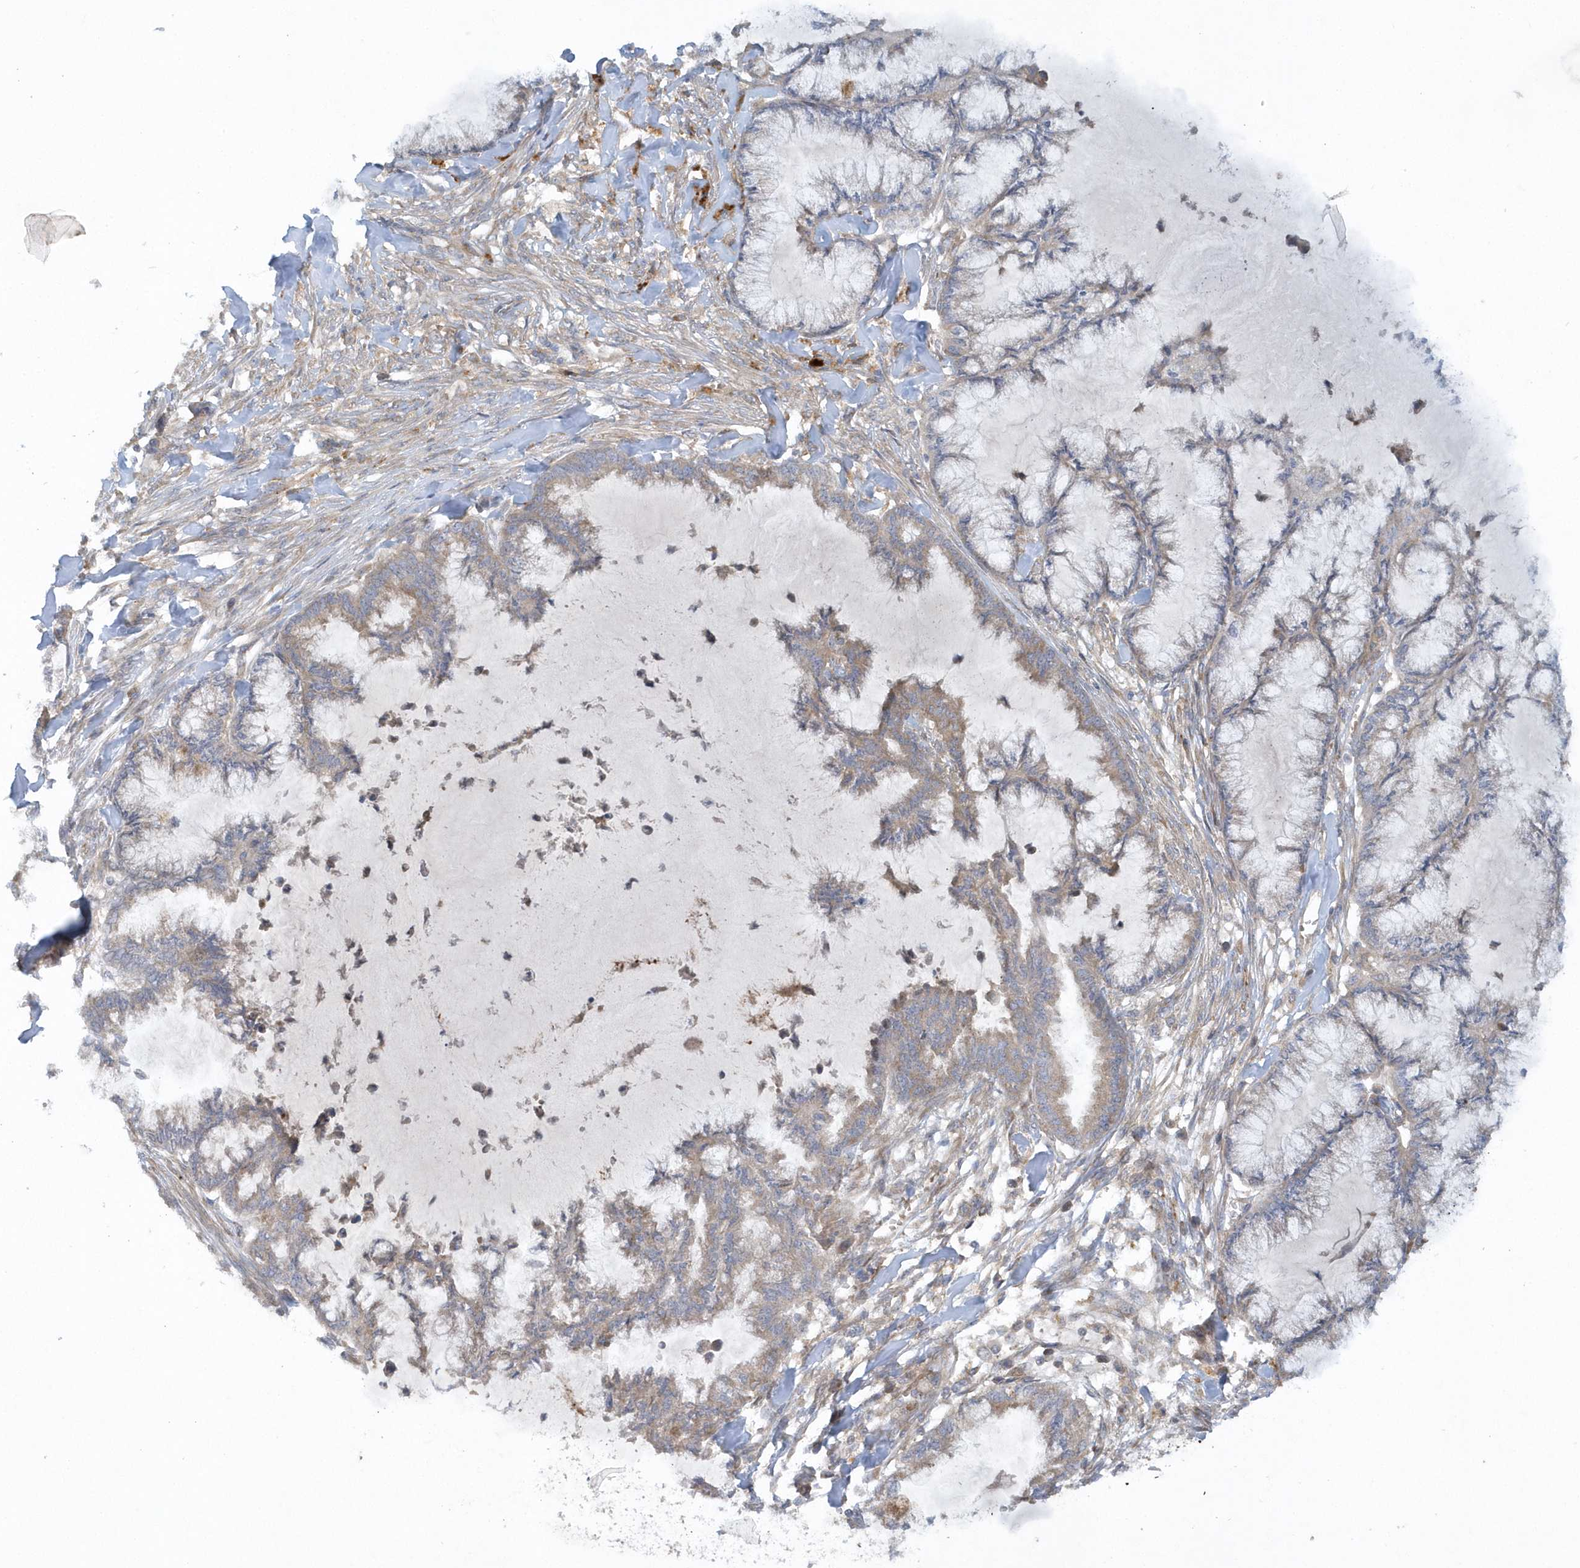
{"staining": {"intensity": "weak", "quantity": "<25%", "location": "cytoplasmic/membranous"}, "tissue": "endometrial cancer", "cell_type": "Tumor cells", "image_type": "cancer", "snomed": [{"axis": "morphology", "description": "Adenocarcinoma, NOS"}, {"axis": "topography", "description": "Endometrium"}], "caption": "Immunohistochemistry histopathology image of endometrial cancer stained for a protein (brown), which displays no staining in tumor cells.", "gene": "CNOT10", "patient": {"sex": "female", "age": 86}}